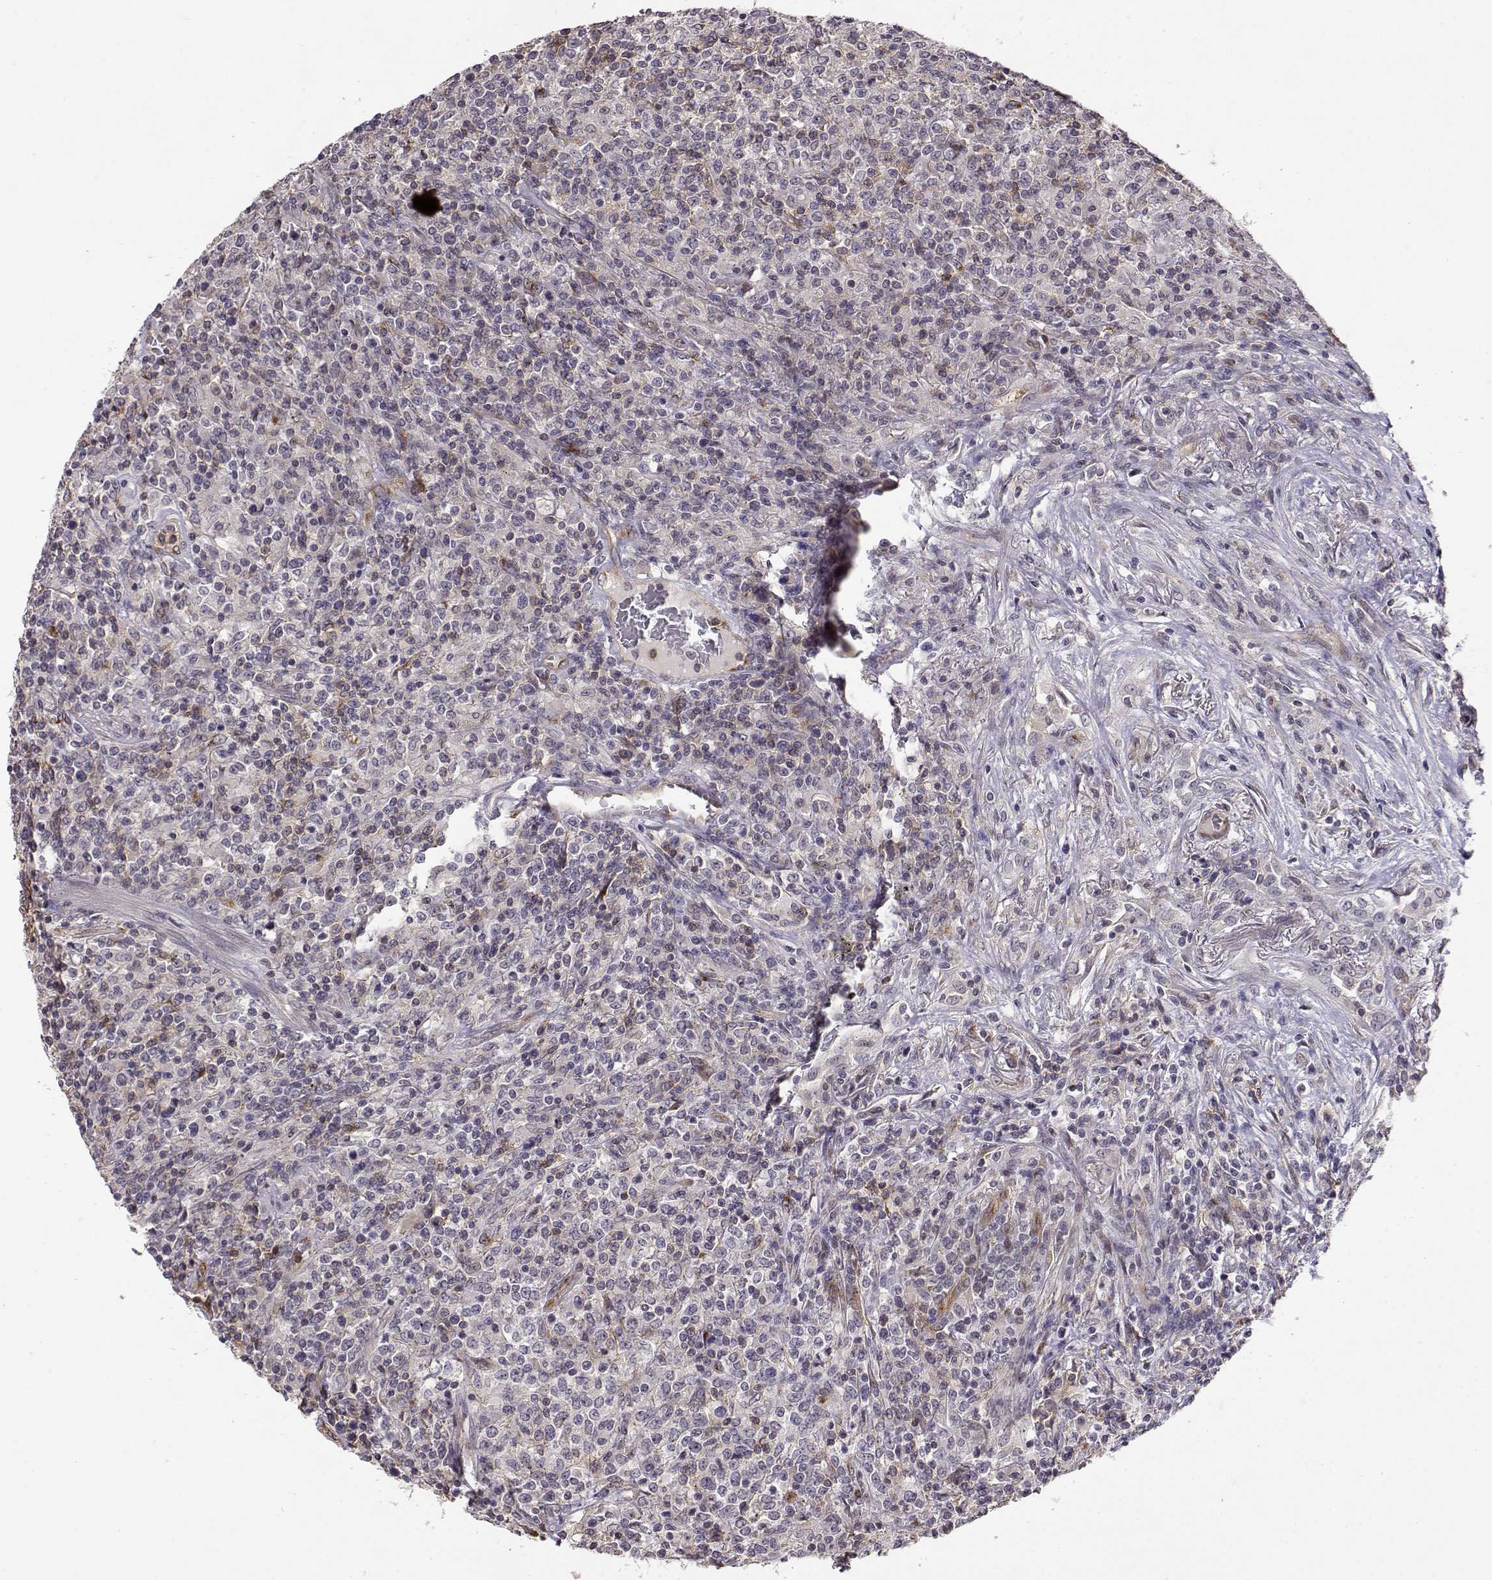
{"staining": {"intensity": "negative", "quantity": "none", "location": "none"}, "tissue": "lymphoma", "cell_type": "Tumor cells", "image_type": "cancer", "snomed": [{"axis": "morphology", "description": "Malignant lymphoma, non-Hodgkin's type, High grade"}, {"axis": "topography", "description": "Lung"}], "caption": "Immunohistochemical staining of high-grade malignant lymphoma, non-Hodgkin's type displays no significant staining in tumor cells.", "gene": "IFITM1", "patient": {"sex": "male", "age": 79}}